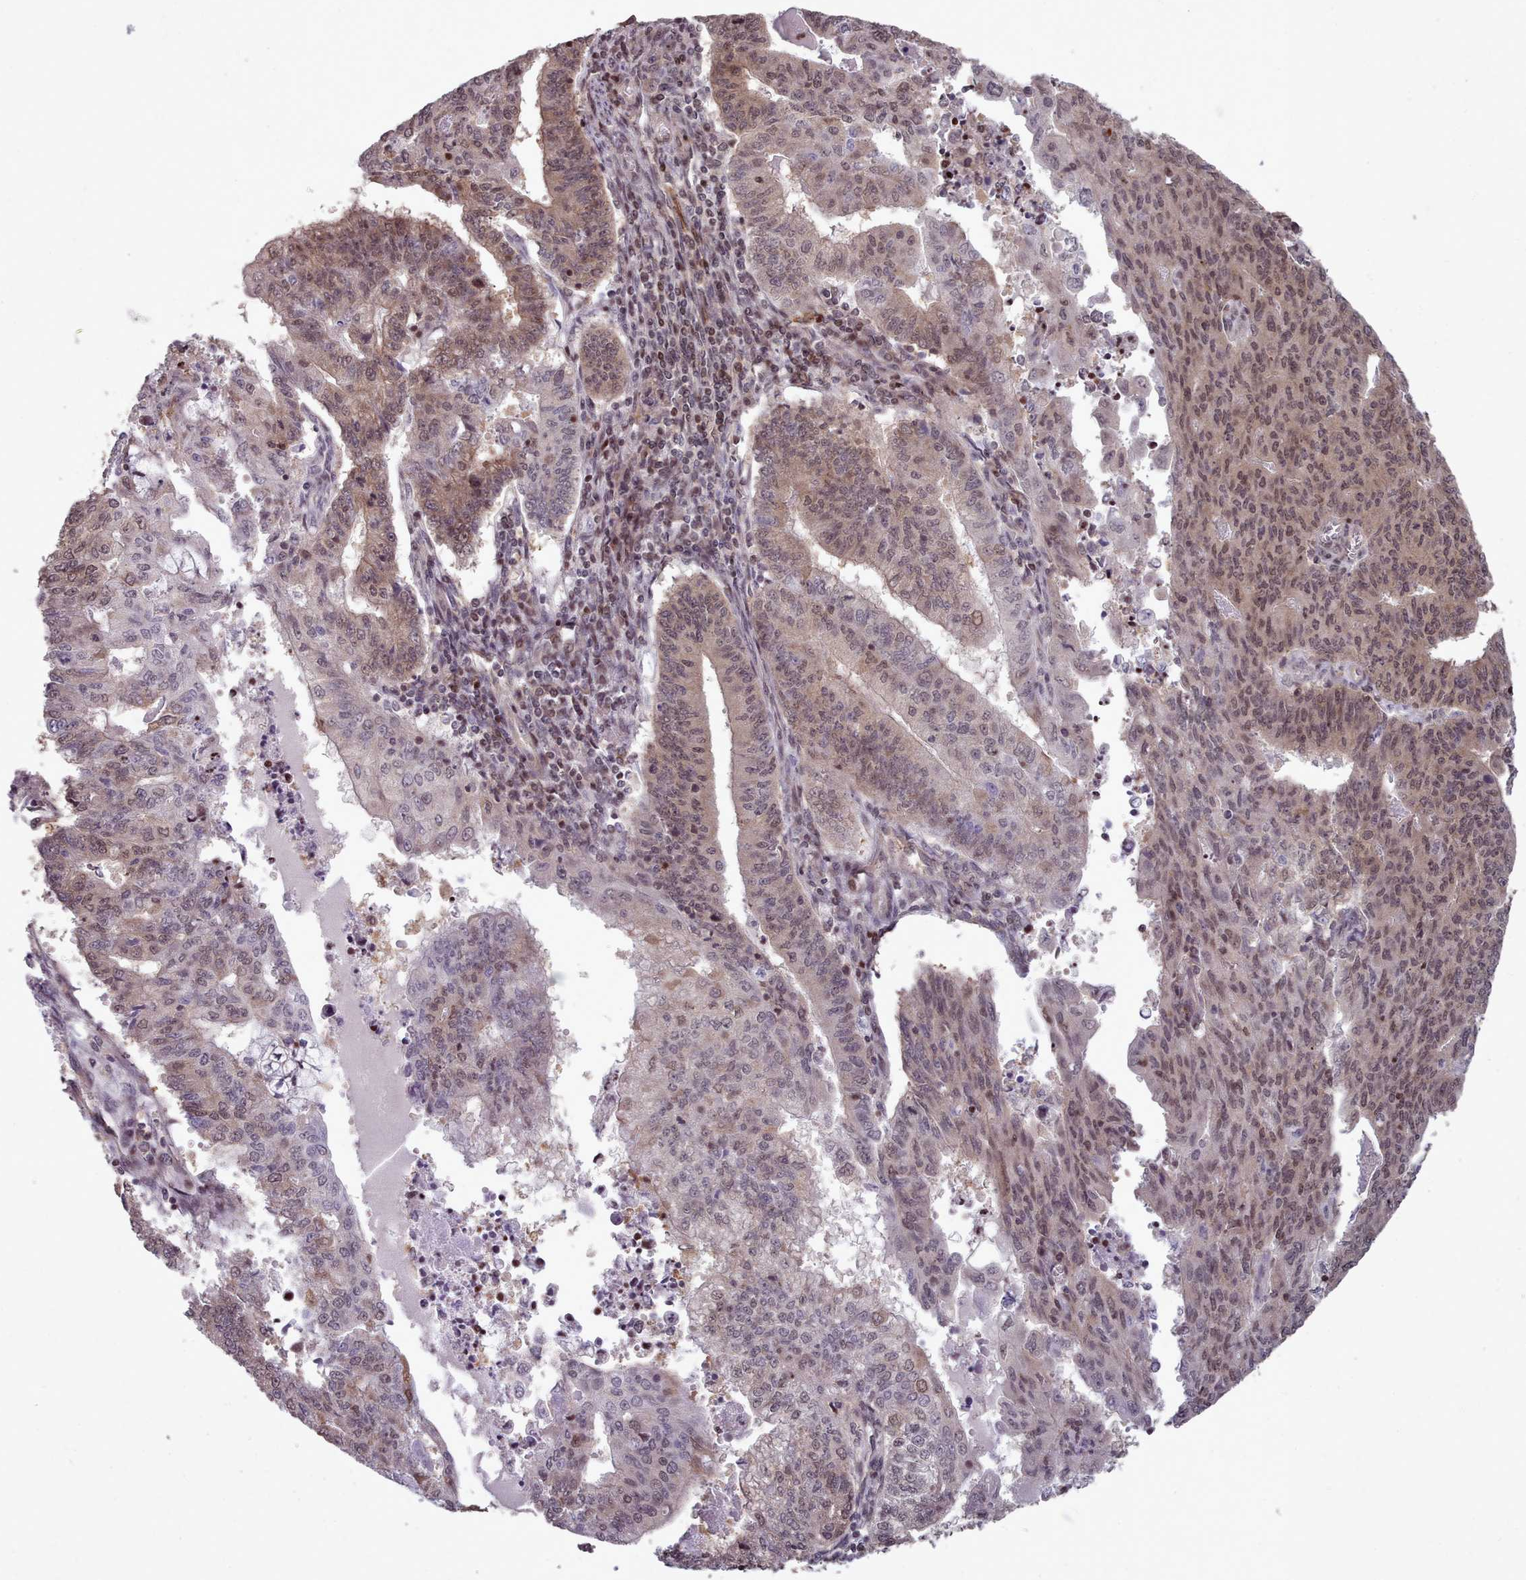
{"staining": {"intensity": "moderate", "quantity": ">75%", "location": "cytoplasmic/membranous,nuclear"}, "tissue": "endometrial cancer", "cell_type": "Tumor cells", "image_type": "cancer", "snomed": [{"axis": "morphology", "description": "Adenocarcinoma, NOS"}, {"axis": "topography", "description": "Endometrium"}], "caption": "IHC micrograph of neoplastic tissue: endometrial adenocarcinoma stained using immunohistochemistry exhibits medium levels of moderate protein expression localized specifically in the cytoplasmic/membranous and nuclear of tumor cells, appearing as a cytoplasmic/membranous and nuclear brown color.", "gene": "ENSA", "patient": {"sex": "female", "age": 59}}